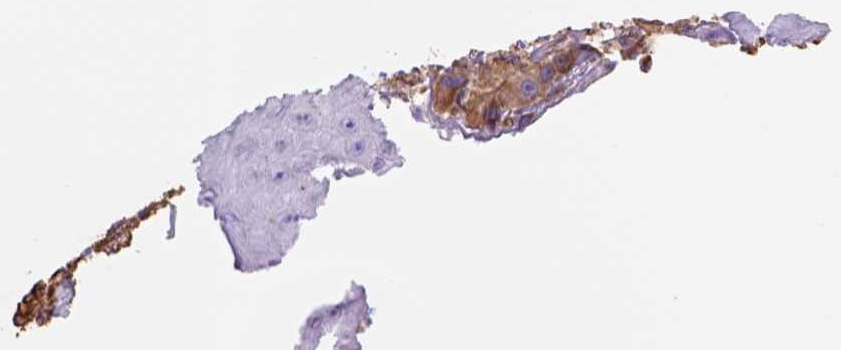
{"staining": {"intensity": "moderate", "quantity": ">75%", "location": "cytoplasmic/membranous"}, "tissue": "melanoma", "cell_type": "Tumor cells", "image_type": "cancer", "snomed": [{"axis": "morphology", "description": "Malignant melanoma, NOS"}, {"axis": "topography", "description": "Skin"}], "caption": "Melanoma was stained to show a protein in brown. There is medium levels of moderate cytoplasmic/membranous positivity in approximately >75% of tumor cells.", "gene": "ZZZ3", "patient": {"sex": "male", "age": 67}}